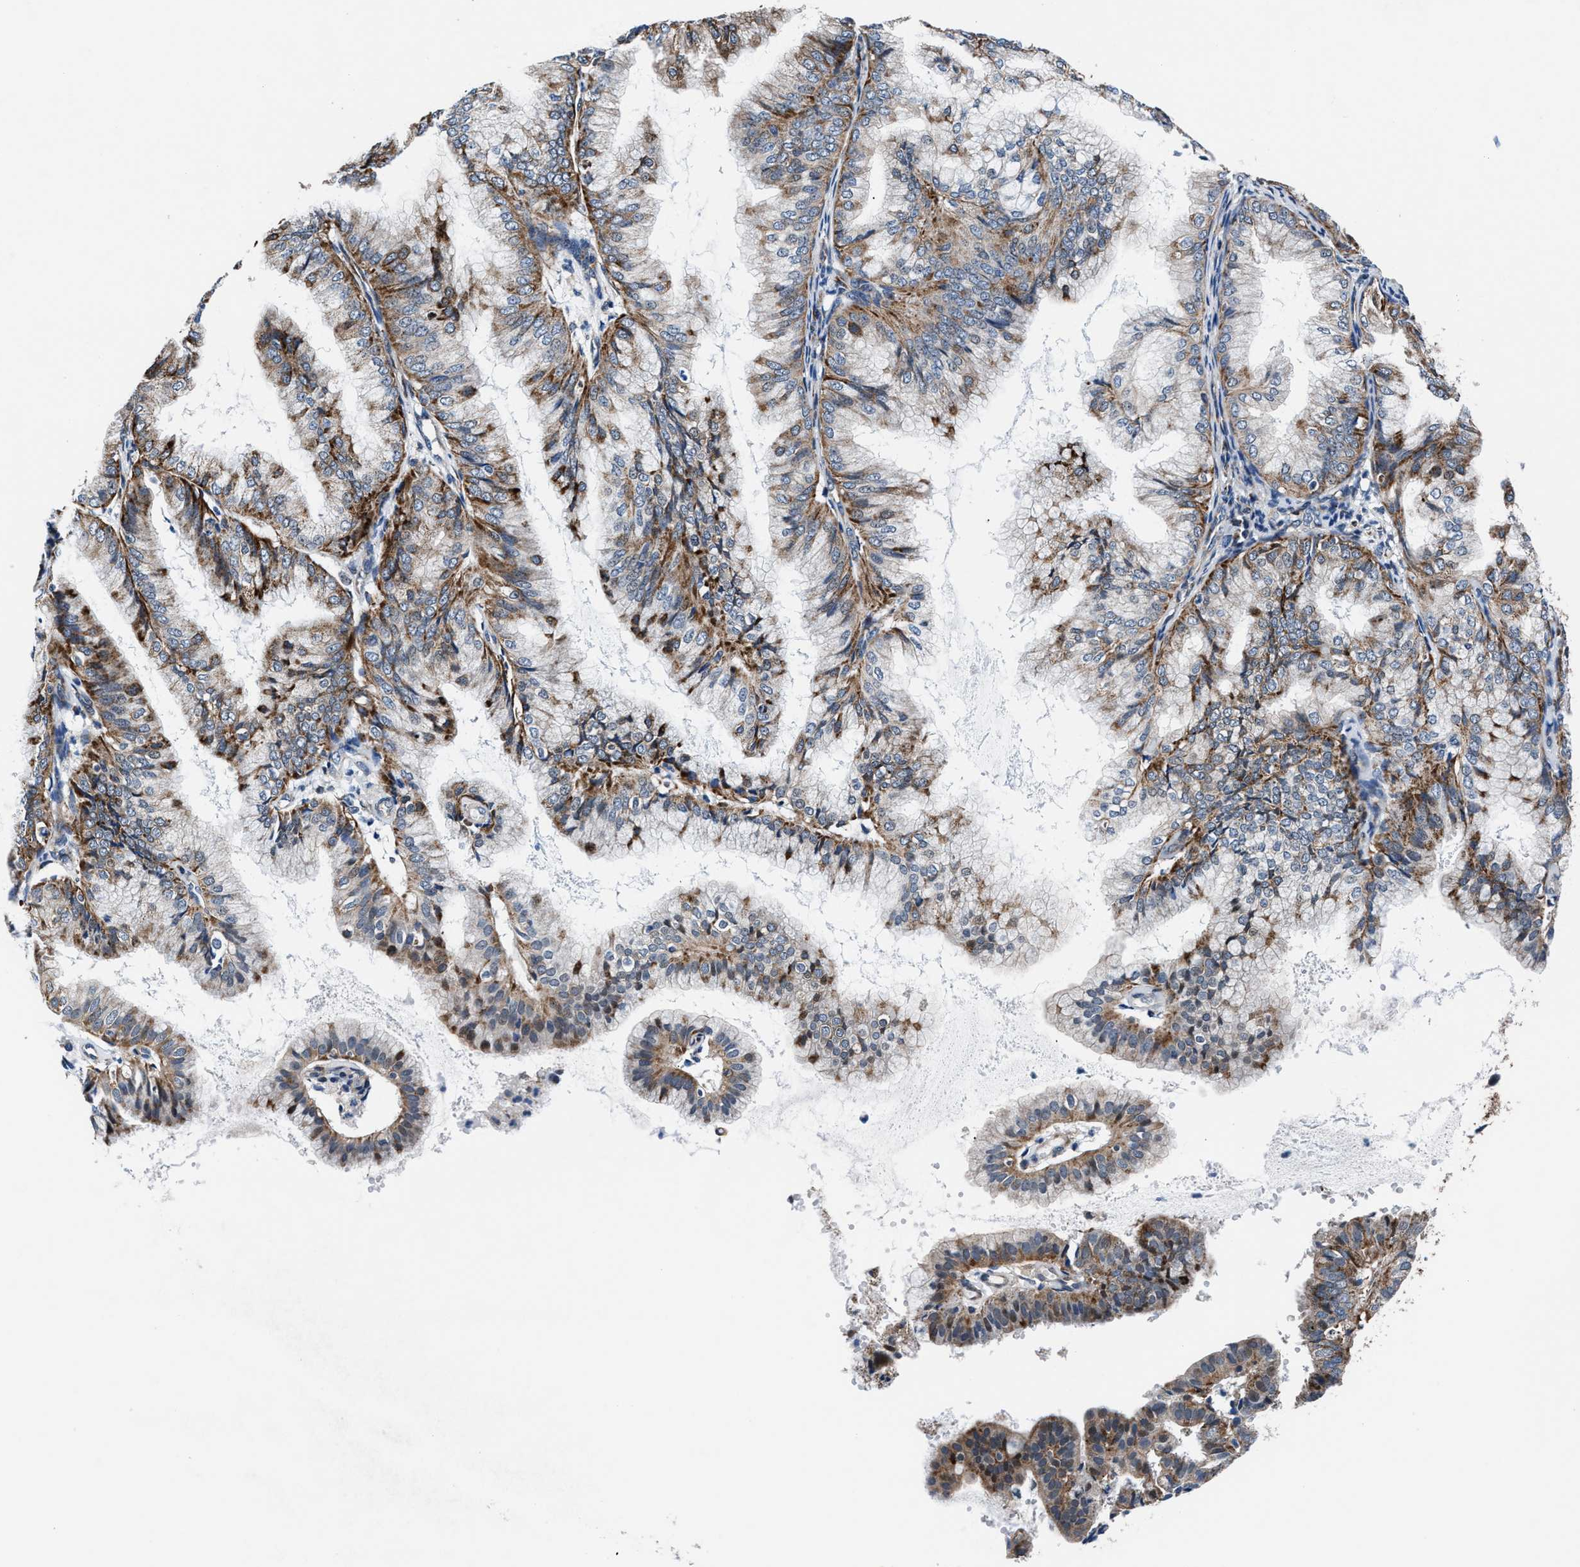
{"staining": {"intensity": "moderate", "quantity": ">75%", "location": "cytoplasmic/membranous"}, "tissue": "endometrial cancer", "cell_type": "Tumor cells", "image_type": "cancer", "snomed": [{"axis": "morphology", "description": "Adenocarcinoma, NOS"}, {"axis": "topography", "description": "Endometrium"}], "caption": "Adenocarcinoma (endometrial) tissue shows moderate cytoplasmic/membranous expression in approximately >75% of tumor cells Ihc stains the protein of interest in brown and the nuclei are stained blue.", "gene": "NKTR", "patient": {"sex": "female", "age": 63}}